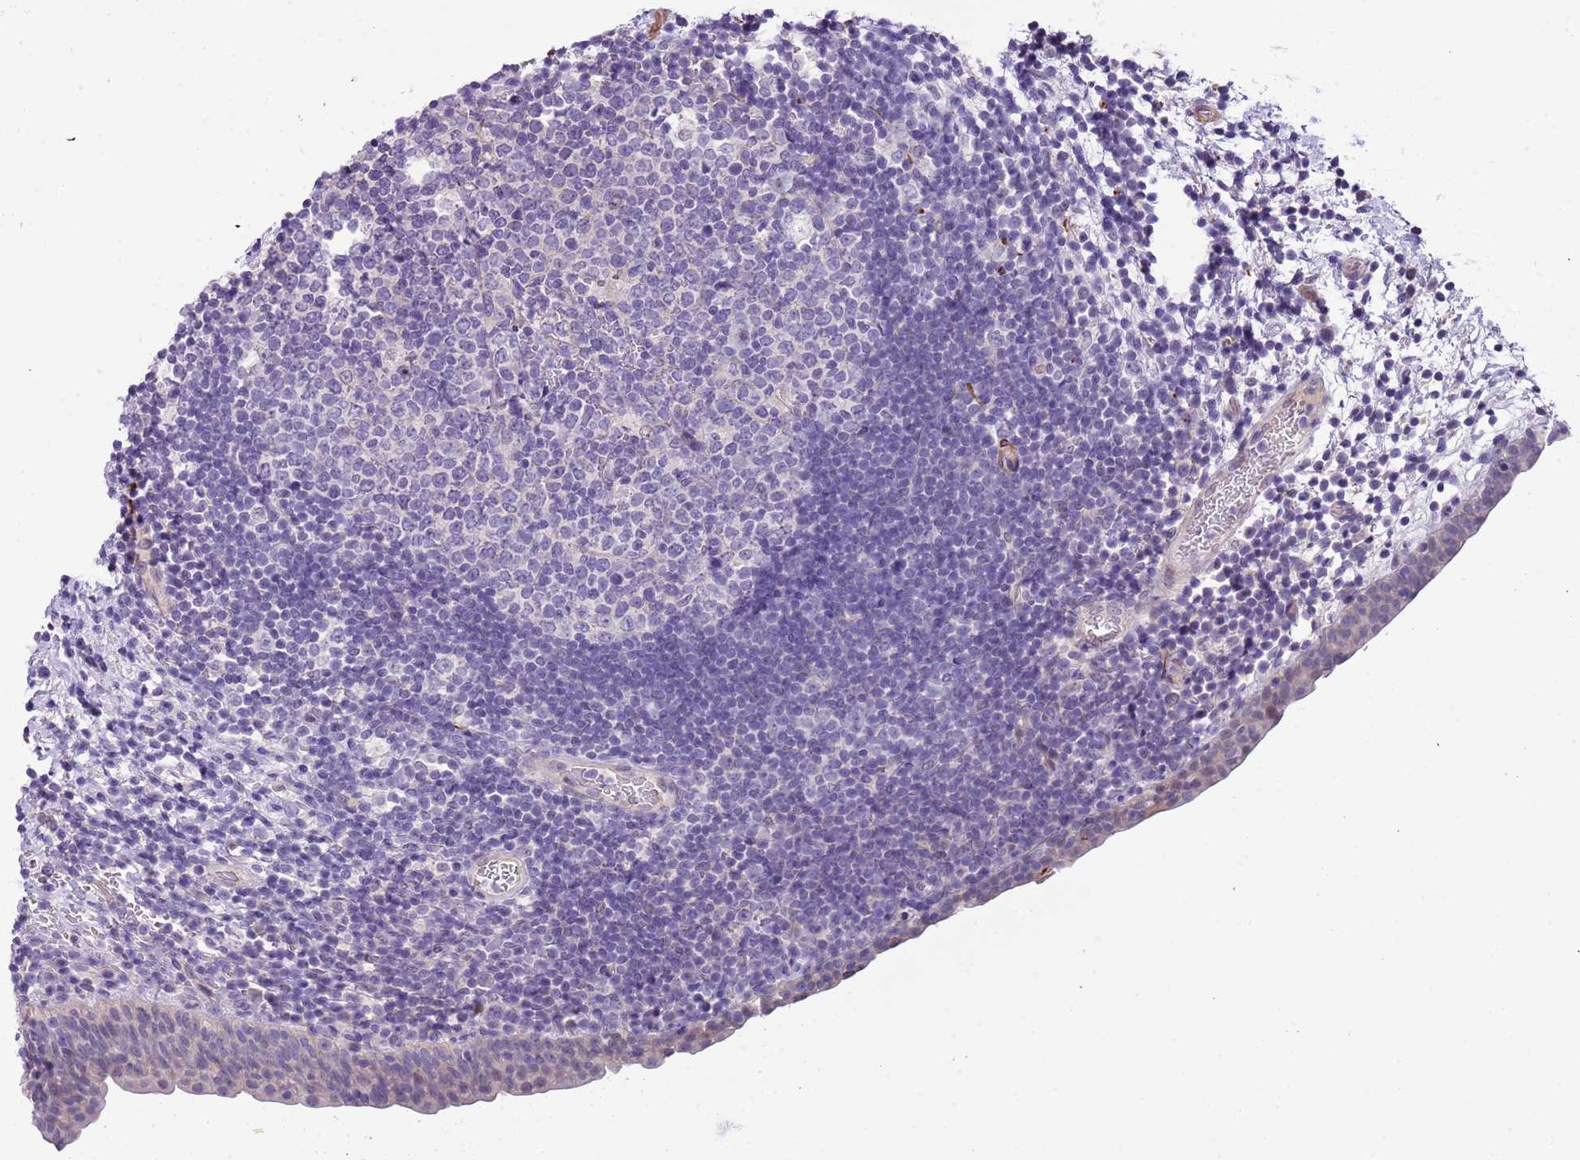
{"staining": {"intensity": "negative", "quantity": "none", "location": "none"}, "tissue": "urinary bladder", "cell_type": "Urothelial cells", "image_type": "normal", "snomed": [{"axis": "morphology", "description": "Normal tissue, NOS"}, {"axis": "topography", "description": "Urinary bladder"}], "caption": "IHC of unremarkable urinary bladder displays no positivity in urothelial cells. (Stains: DAB immunohistochemistry (IHC) with hematoxylin counter stain, Microscopy: brightfield microscopy at high magnification).", "gene": "PLEKHH1", "patient": {"sex": "male", "age": 83}}